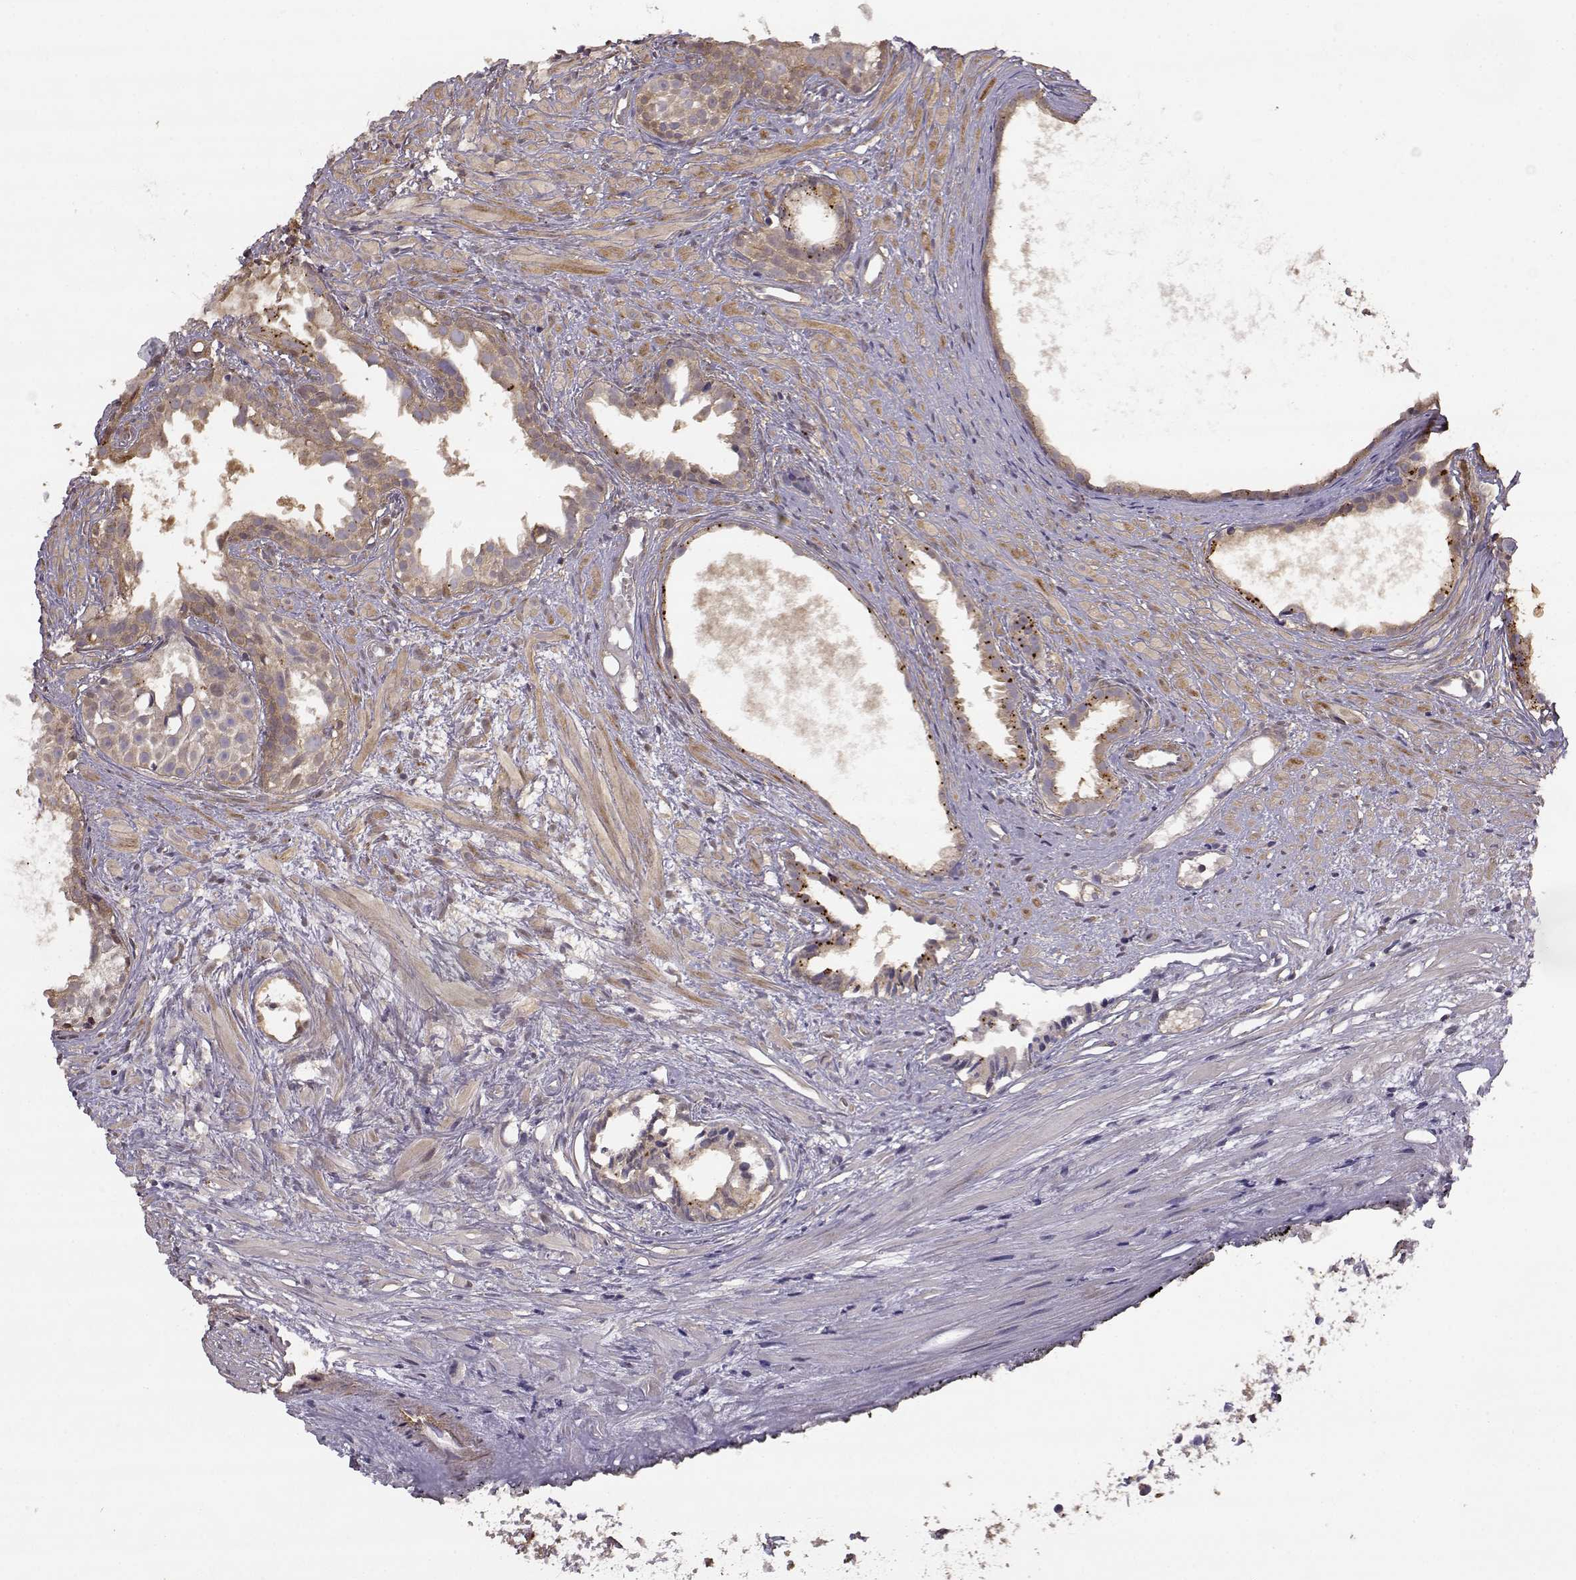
{"staining": {"intensity": "moderate", "quantity": ">75%", "location": "cytoplasmic/membranous"}, "tissue": "prostate cancer", "cell_type": "Tumor cells", "image_type": "cancer", "snomed": [{"axis": "morphology", "description": "Adenocarcinoma, High grade"}, {"axis": "topography", "description": "Prostate"}], "caption": "This is a histology image of immunohistochemistry (IHC) staining of high-grade adenocarcinoma (prostate), which shows moderate staining in the cytoplasmic/membranous of tumor cells.", "gene": "CRIM1", "patient": {"sex": "male", "age": 79}}